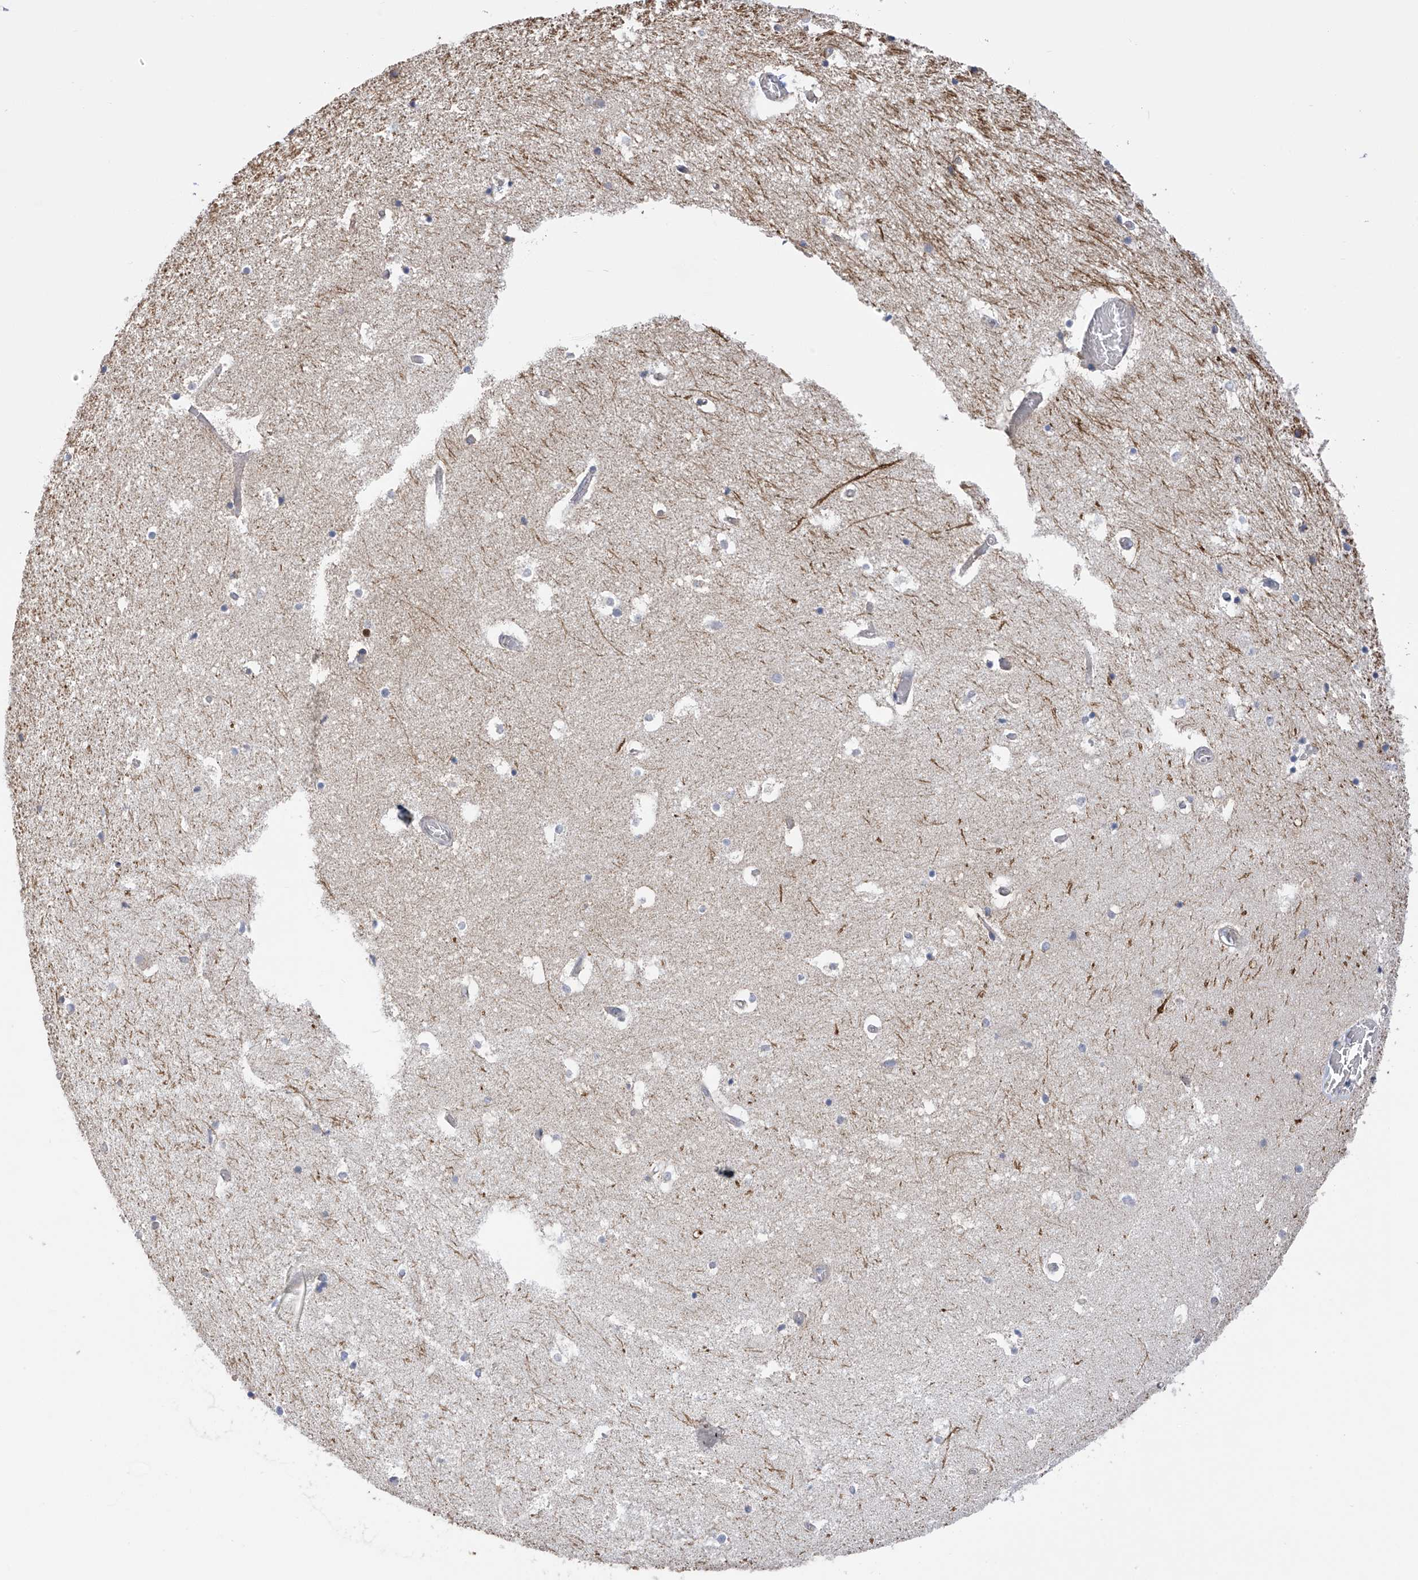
{"staining": {"intensity": "negative", "quantity": "none", "location": "none"}, "tissue": "hippocampus", "cell_type": "Glial cells", "image_type": "normal", "snomed": [{"axis": "morphology", "description": "Normal tissue, NOS"}, {"axis": "topography", "description": "Hippocampus"}], "caption": "Hippocampus stained for a protein using IHC displays no staining glial cells.", "gene": "SLCO4A1", "patient": {"sex": "female", "age": 52}}